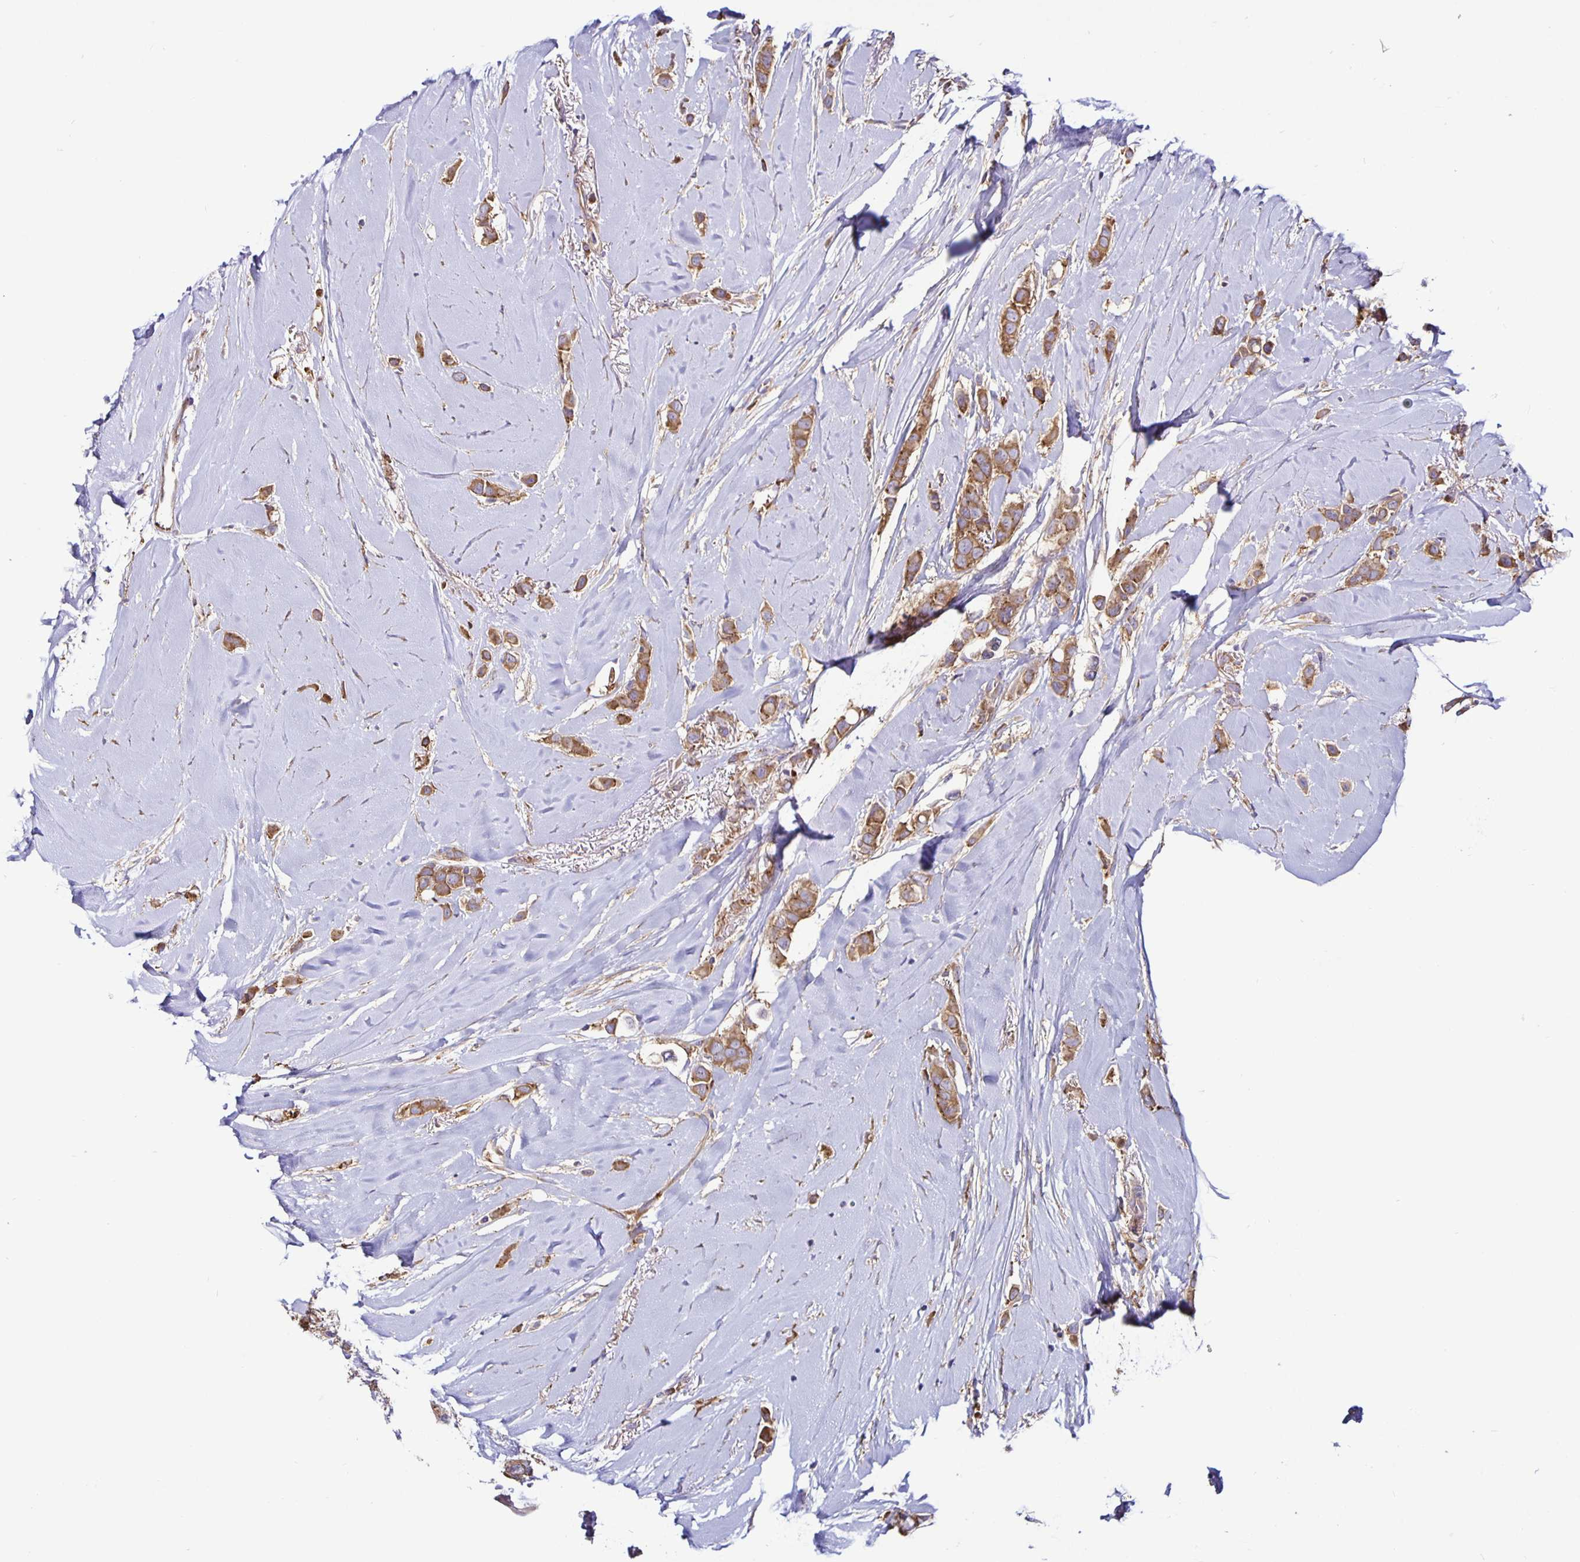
{"staining": {"intensity": "moderate", "quantity": ">75%", "location": "cytoplasmic/membranous"}, "tissue": "breast cancer", "cell_type": "Tumor cells", "image_type": "cancer", "snomed": [{"axis": "morphology", "description": "Lobular carcinoma"}, {"axis": "topography", "description": "Breast"}], "caption": "High-magnification brightfield microscopy of lobular carcinoma (breast) stained with DAB (brown) and counterstained with hematoxylin (blue). tumor cells exhibit moderate cytoplasmic/membranous expression is seen in about>75% of cells.", "gene": "SNX5", "patient": {"sex": "female", "age": 66}}